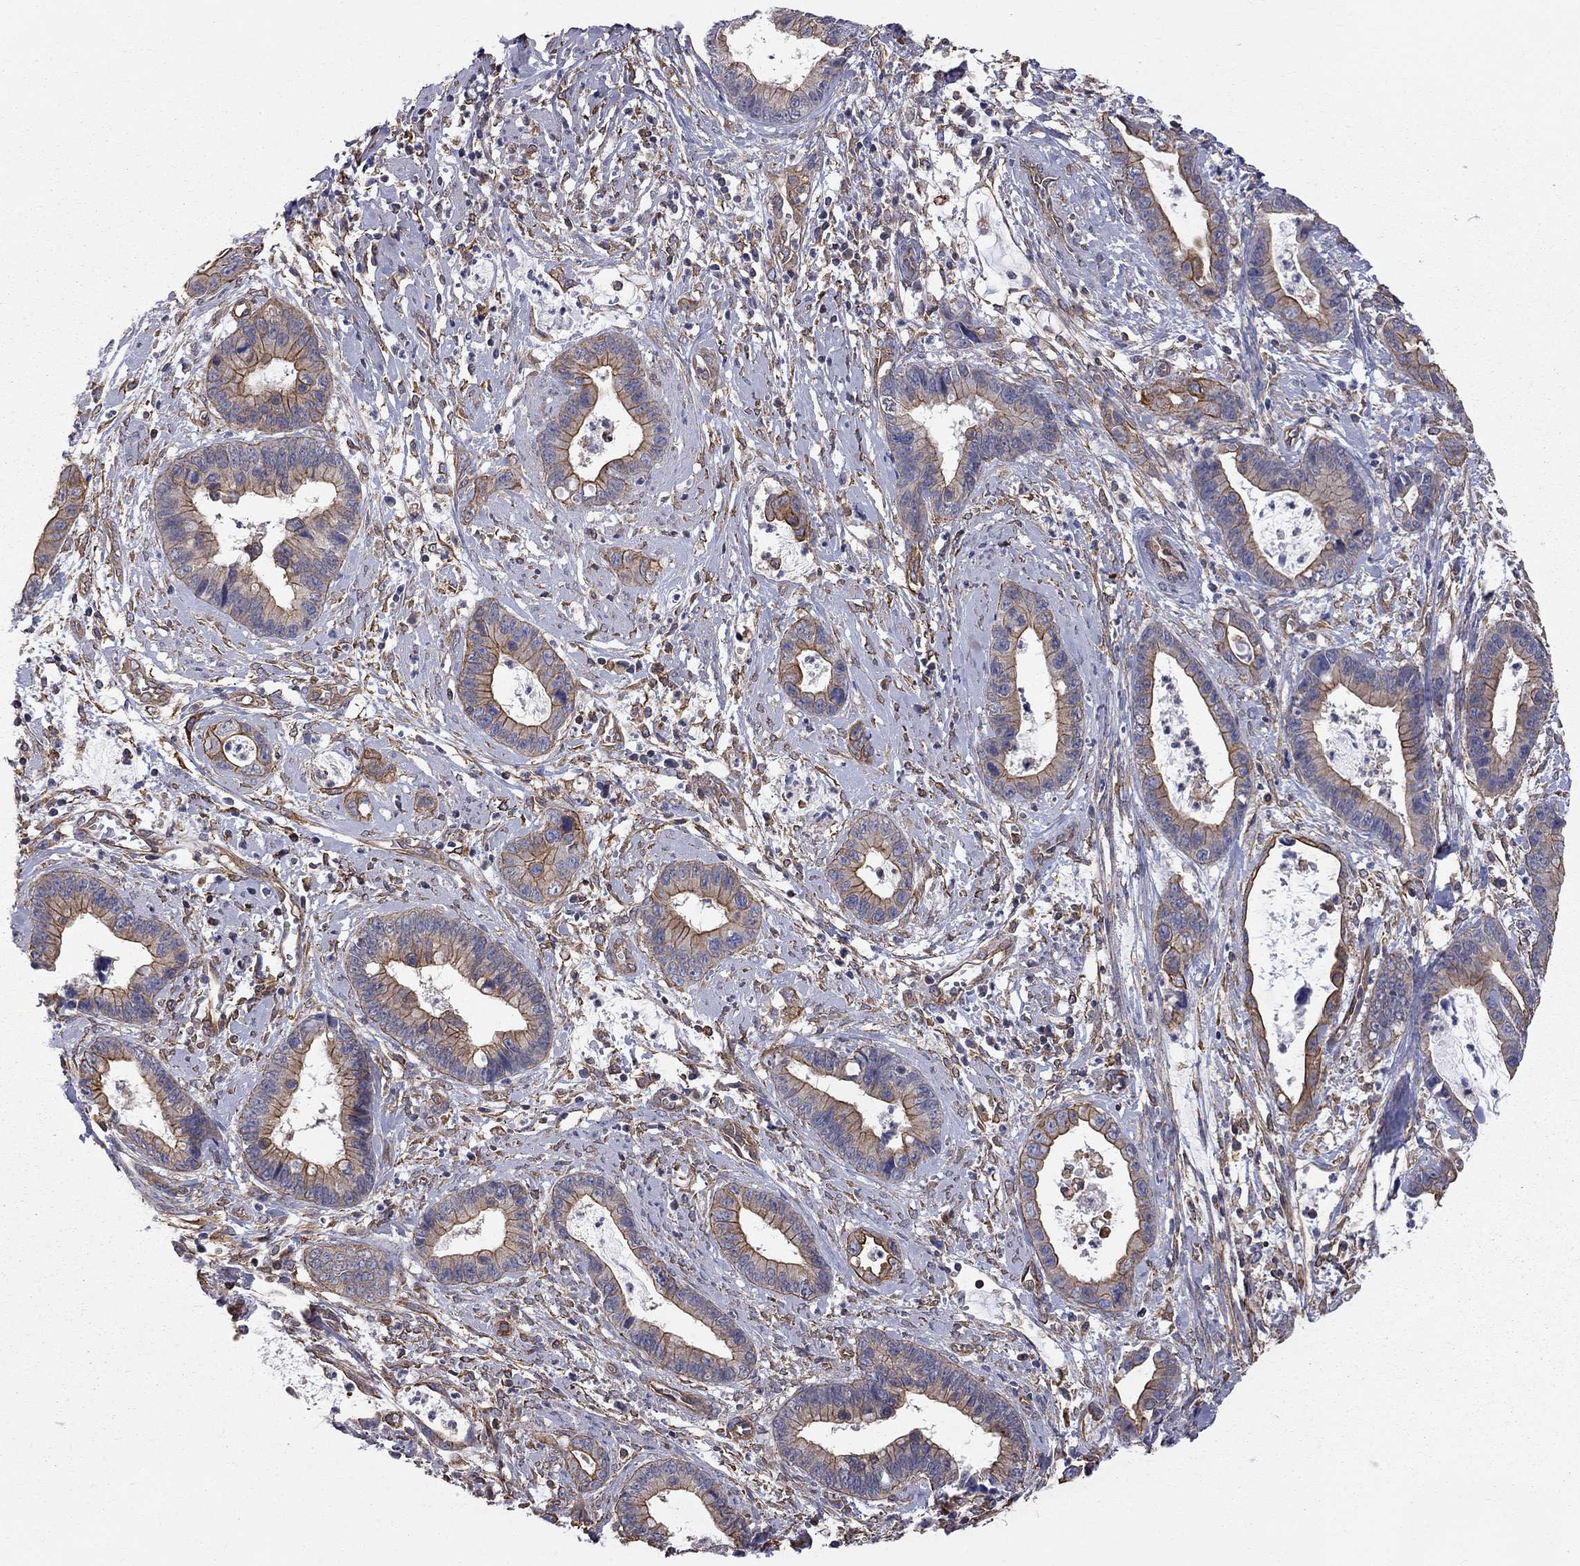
{"staining": {"intensity": "strong", "quantity": ">75%", "location": "cytoplasmic/membranous"}, "tissue": "cervical cancer", "cell_type": "Tumor cells", "image_type": "cancer", "snomed": [{"axis": "morphology", "description": "Adenocarcinoma, NOS"}, {"axis": "topography", "description": "Cervix"}], "caption": "Protein staining exhibits strong cytoplasmic/membranous staining in approximately >75% of tumor cells in cervical cancer (adenocarcinoma).", "gene": "BICDL2", "patient": {"sex": "female", "age": 44}}